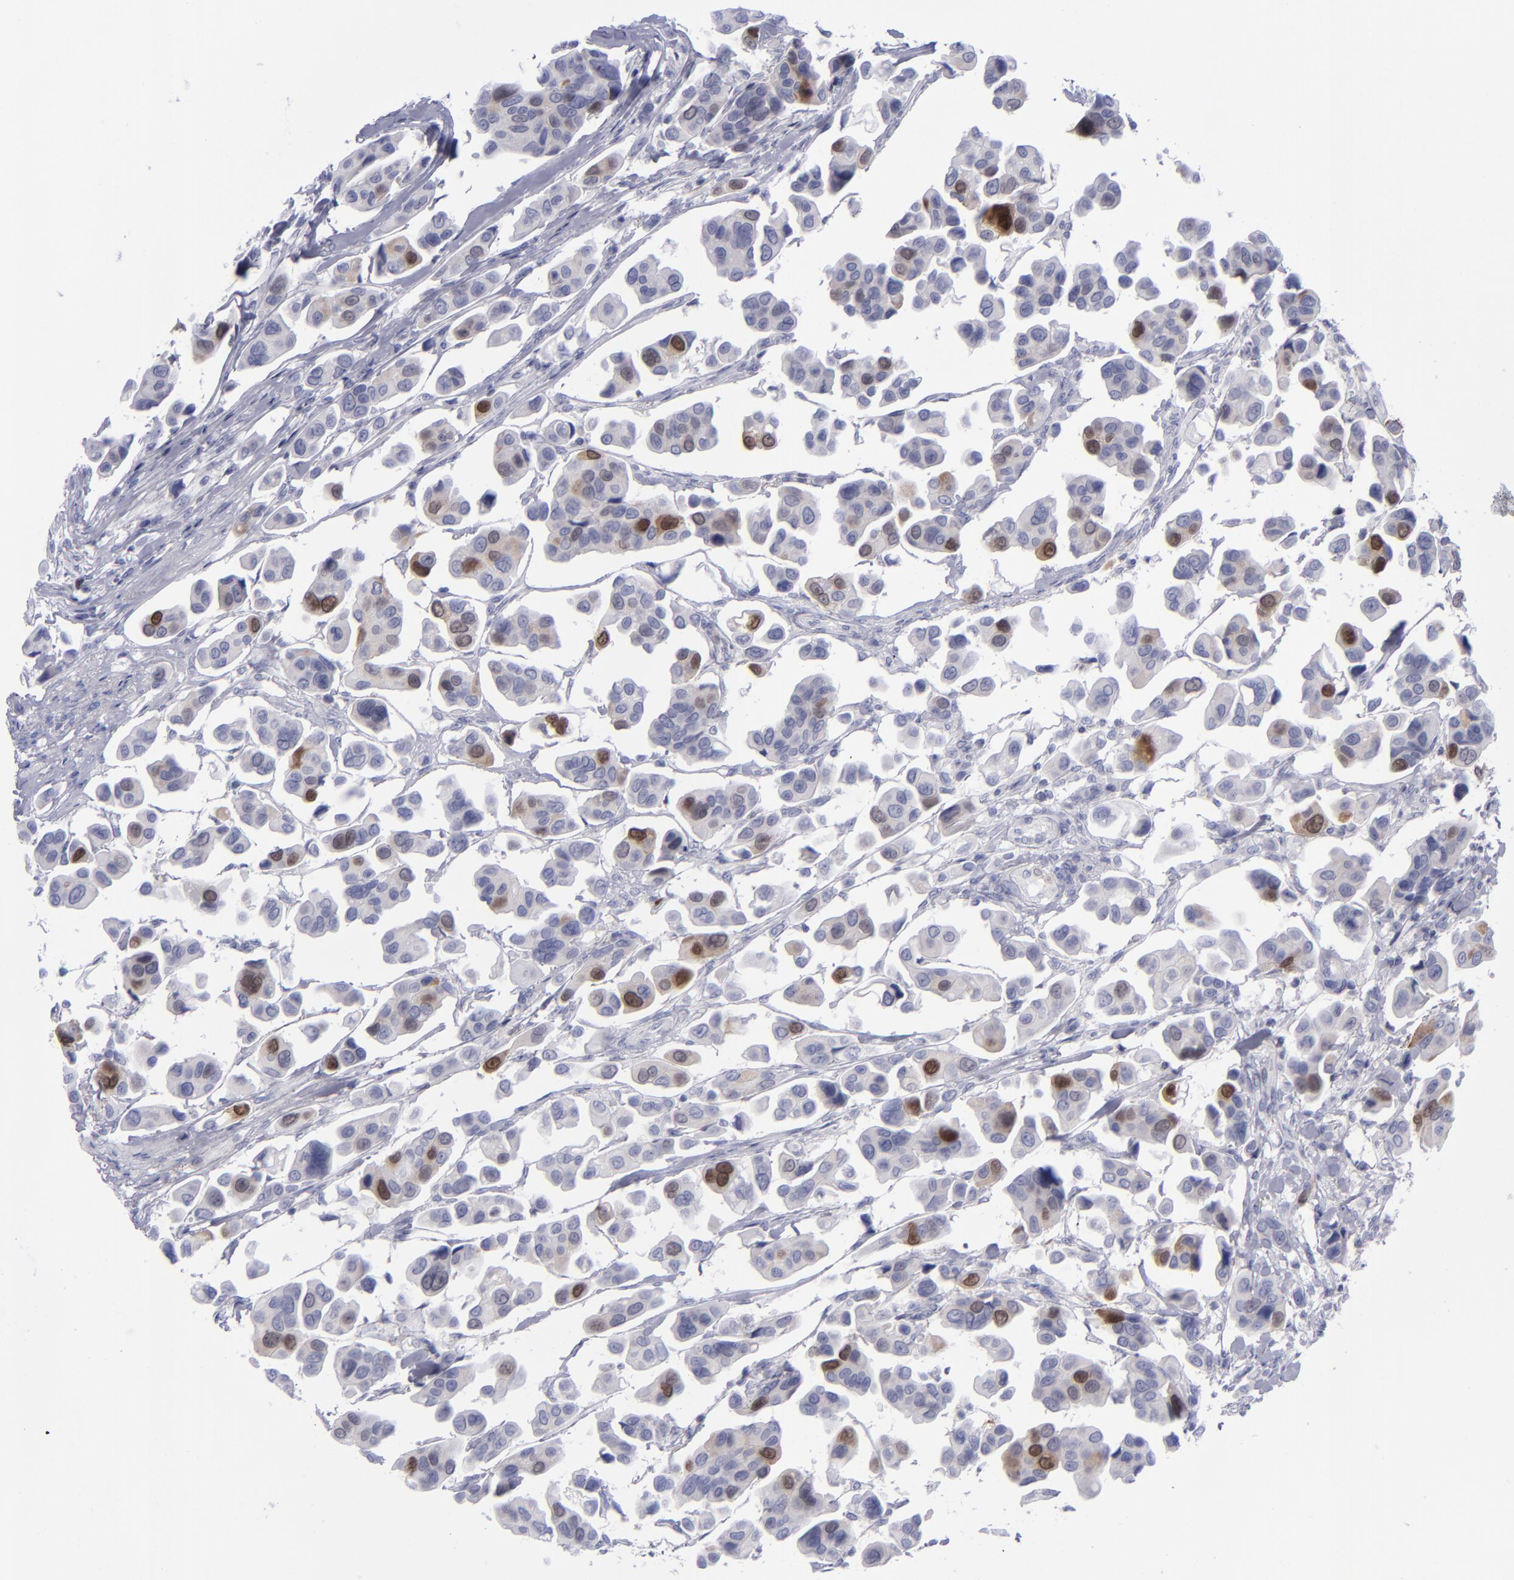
{"staining": {"intensity": "moderate", "quantity": "<25%", "location": "nuclear"}, "tissue": "urothelial cancer", "cell_type": "Tumor cells", "image_type": "cancer", "snomed": [{"axis": "morphology", "description": "Adenocarcinoma, NOS"}, {"axis": "topography", "description": "Urinary bladder"}], "caption": "Immunohistochemical staining of human adenocarcinoma reveals moderate nuclear protein staining in approximately <25% of tumor cells.", "gene": "AURKA", "patient": {"sex": "male", "age": 61}}